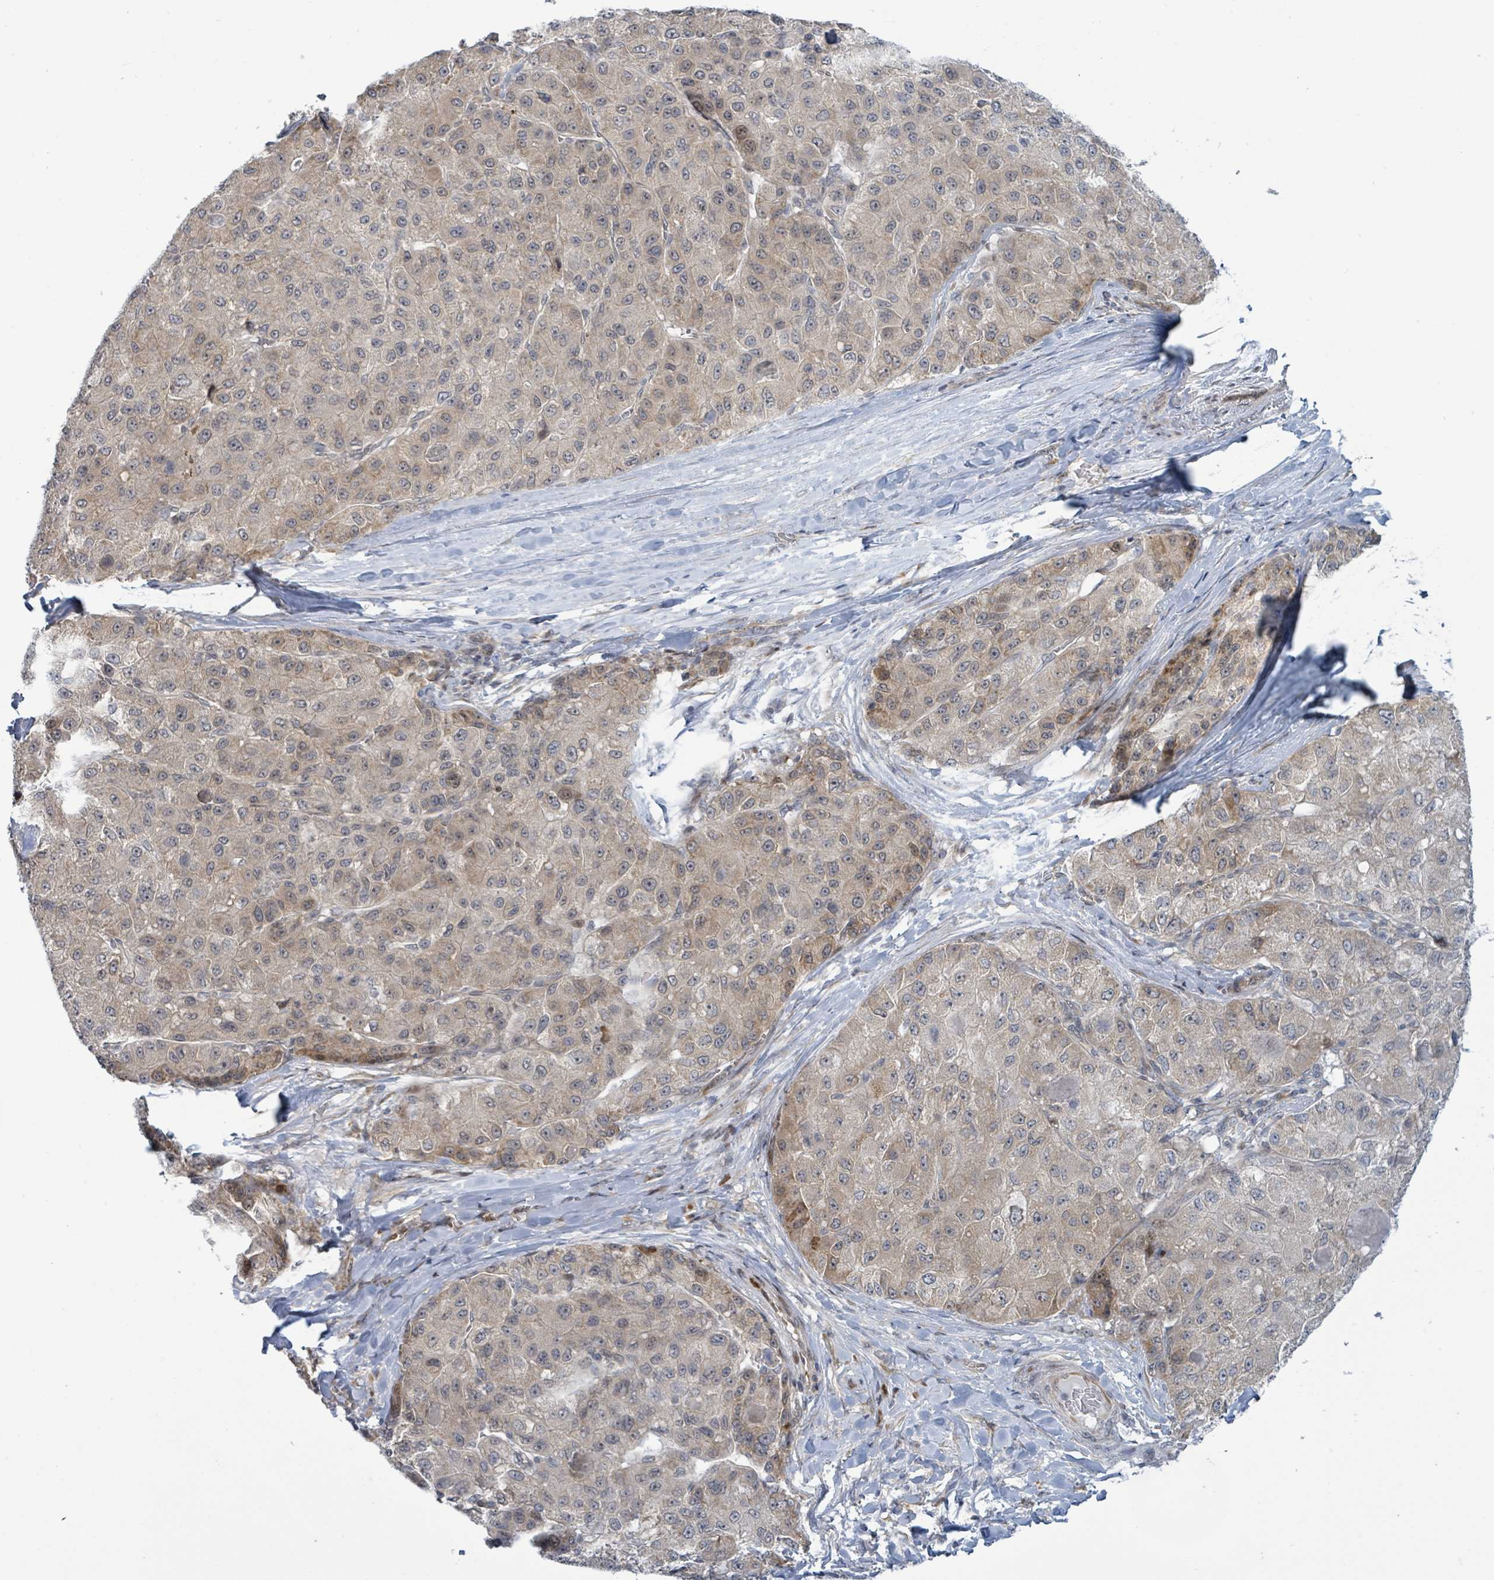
{"staining": {"intensity": "weak", "quantity": "25%-75%", "location": "cytoplasmic/membranous"}, "tissue": "liver cancer", "cell_type": "Tumor cells", "image_type": "cancer", "snomed": [{"axis": "morphology", "description": "Carcinoma, Hepatocellular, NOS"}, {"axis": "topography", "description": "Liver"}], "caption": "Immunohistochemical staining of human hepatocellular carcinoma (liver) demonstrates low levels of weak cytoplasmic/membranous positivity in about 25%-75% of tumor cells. (DAB = brown stain, brightfield microscopy at high magnification).", "gene": "RPL32", "patient": {"sex": "male", "age": 80}}